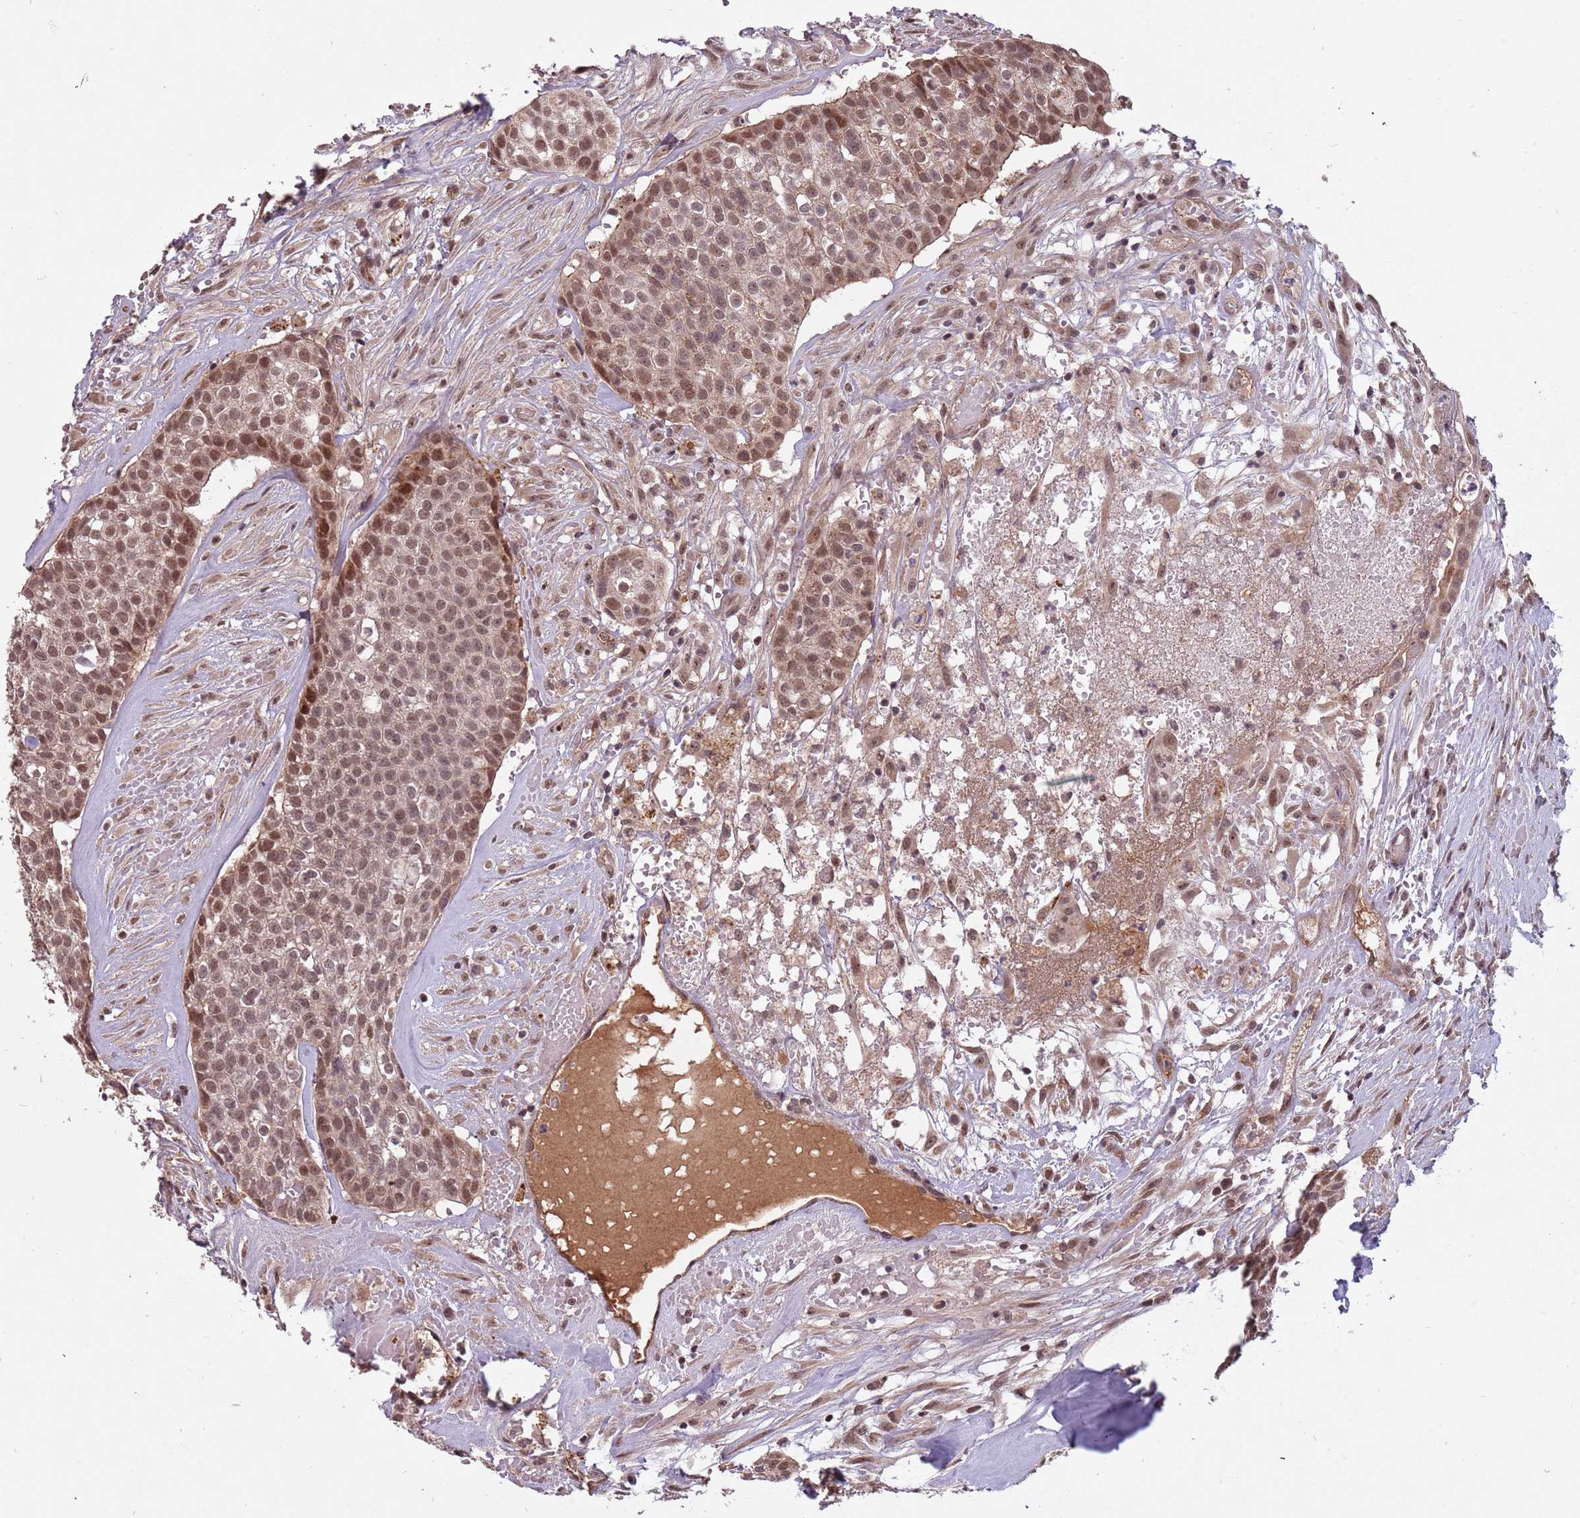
{"staining": {"intensity": "moderate", "quantity": ">75%", "location": "nuclear"}, "tissue": "head and neck cancer", "cell_type": "Tumor cells", "image_type": "cancer", "snomed": [{"axis": "morphology", "description": "Adenocarcinoma, NOS"}, {"axis": "topography", "description": "Head-Neck"}], "caption": "Protein staining of head and neck cancer tissue shows moderate nuclear expression in approximately >75% of tumor cells.", "gene": "SUDS3", "patient": {"sex": "male", "age": 81}}